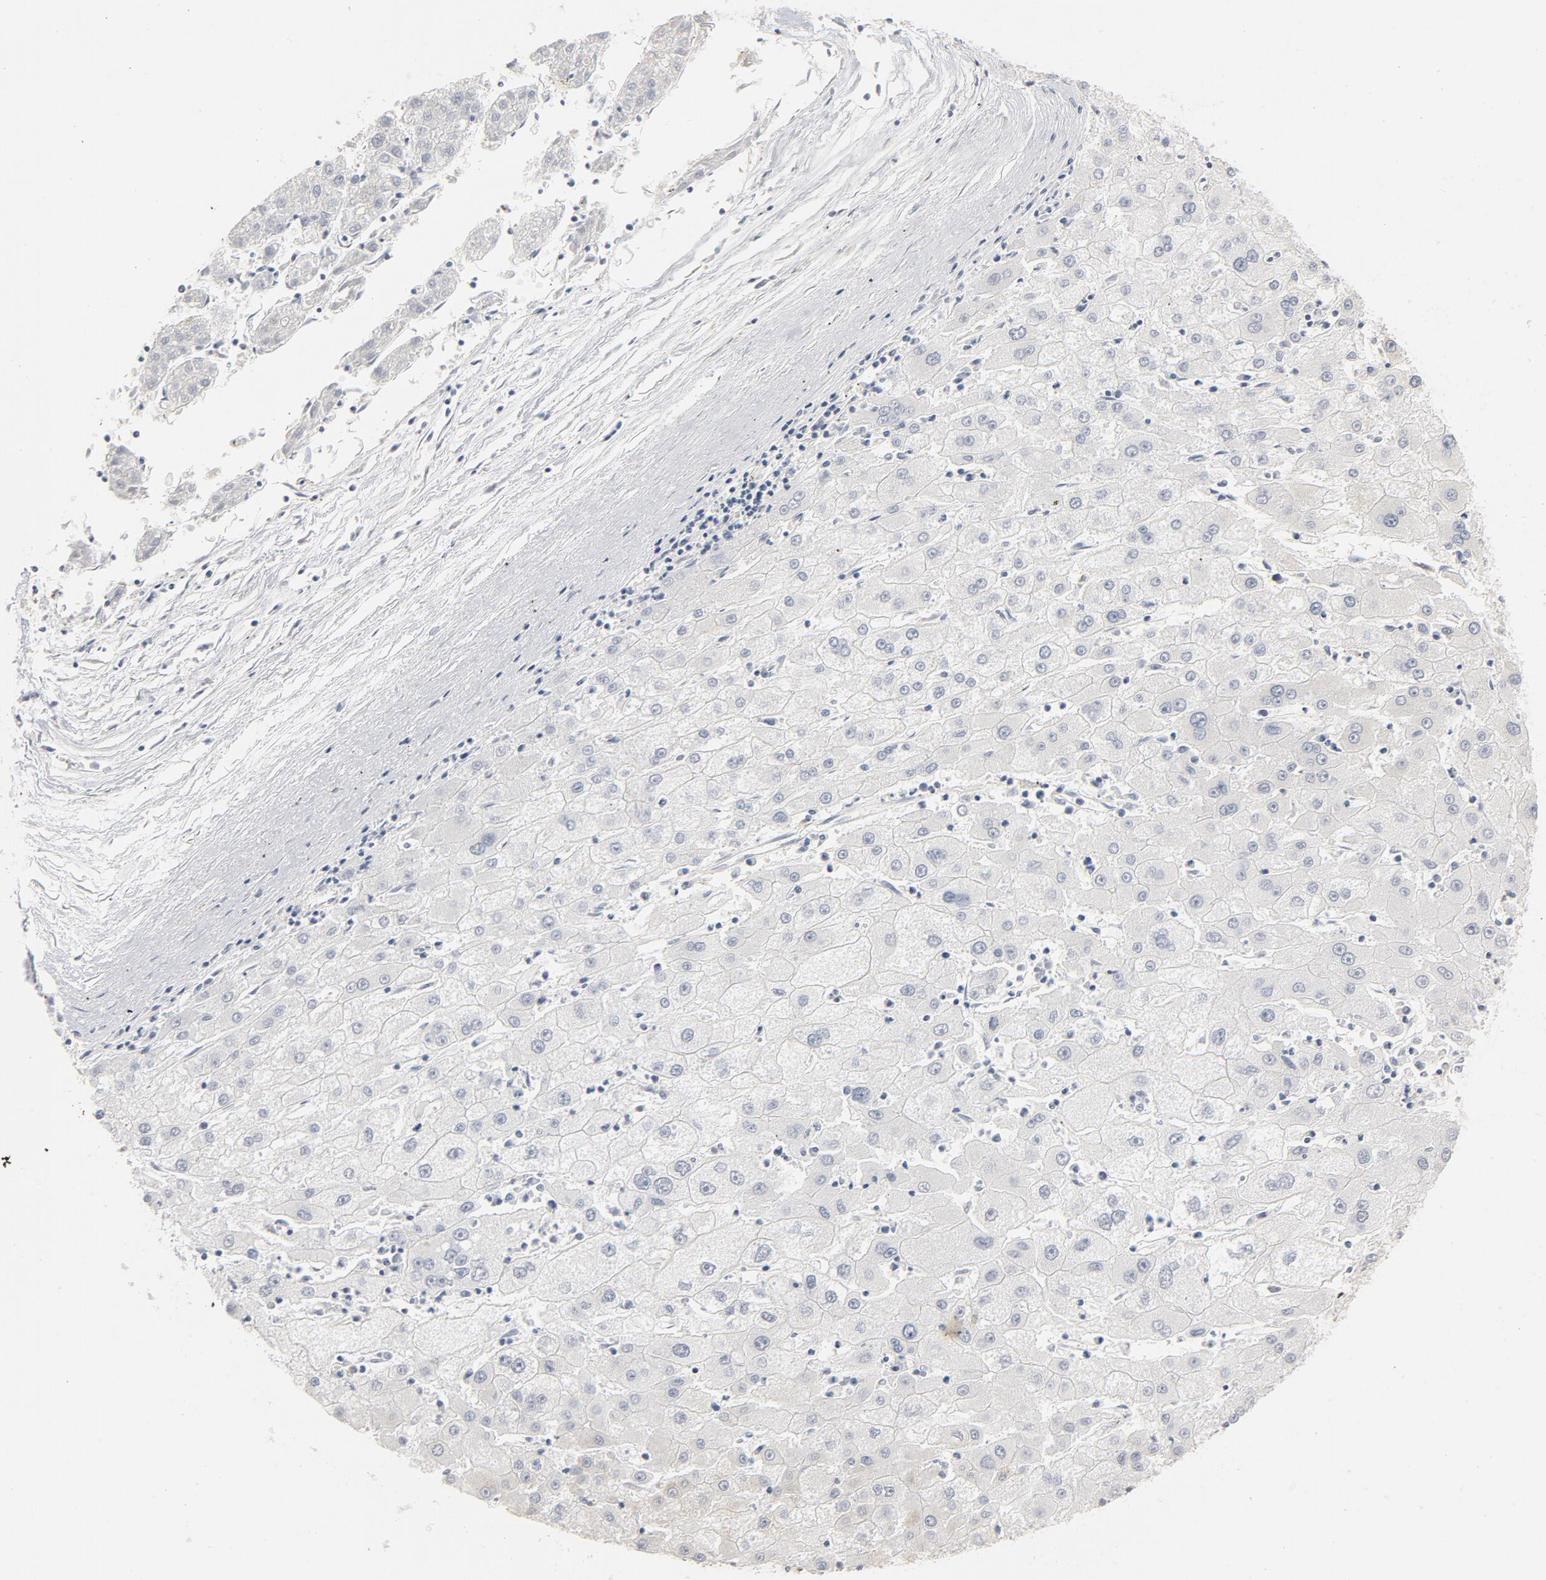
{"staining": {"intensity": "negative", "quantity": "none", "location": "none"}, "tissue": "liver cancer", "cell_type": "Tumor cells", "image_type": "cancer", "snomed": [{"axis": "morphology", "description": "Carcinoma, Hepatocellular, NOS"}, {"axis": "topography", "description": "Liver"}], "caption": "Tumor cells show no significant positivity in liver hepatocellular carcinoma. (Stains: DAB immunohistochemistry with hematoxylin counter stain, Microscopy: brightfield microscopy at high magnification).", "gene": "GNG2", "patient": {"sex": "male", "age": 72}}